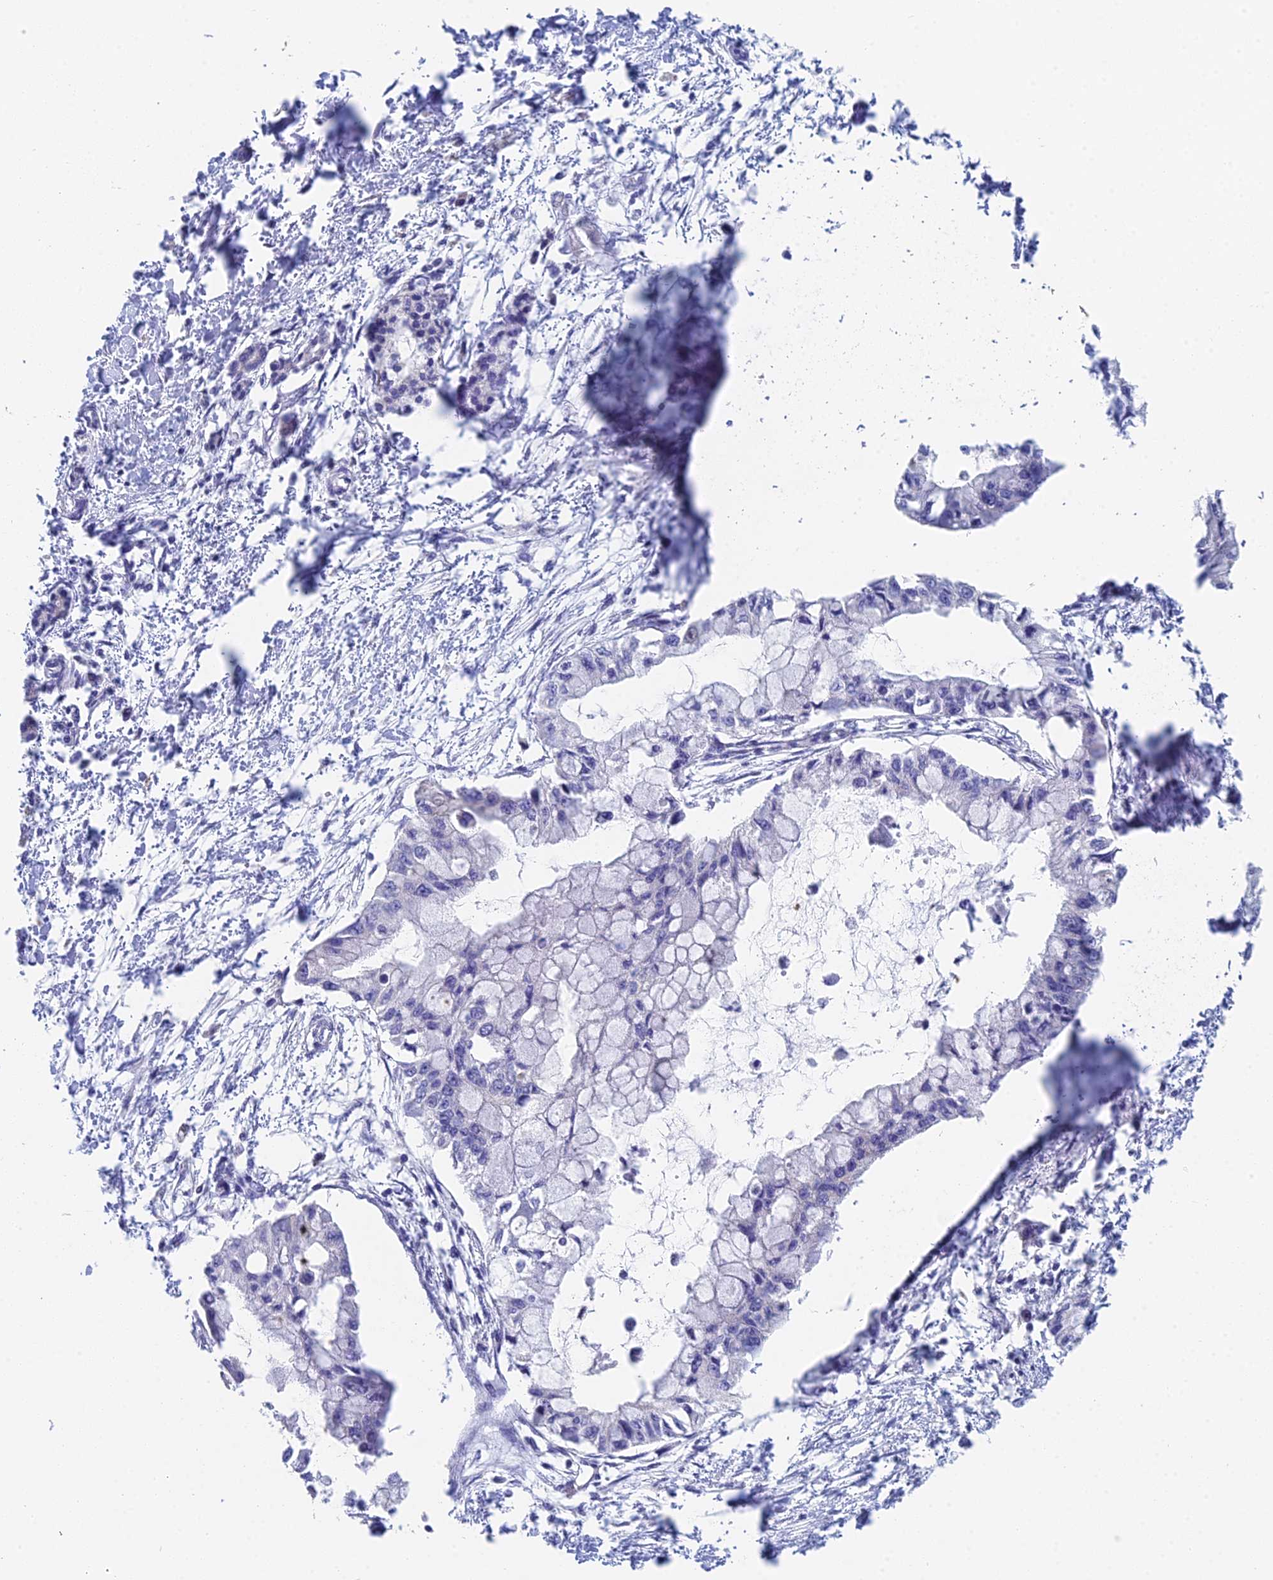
{"staining": {"intensity": "negative", "quantity": "none", "location": "none"}, "tissue": "pancreatic cancer", "cell_type": "Tumor cells", "image_type": "cancer", "snomed": [{"axis": "morphology", "description": "Adenocarcinoma, NOS"}, {"axis": "topography", "description": "Pancreas"}], "caption": "This is an immunohistochemistry (IHC) histopathology image of adenocarcinoma (pancreatic). There is no positivity in tumor cells.", "gene": "CRACR2B", "patient": {"sex": "male", "age": 48}}